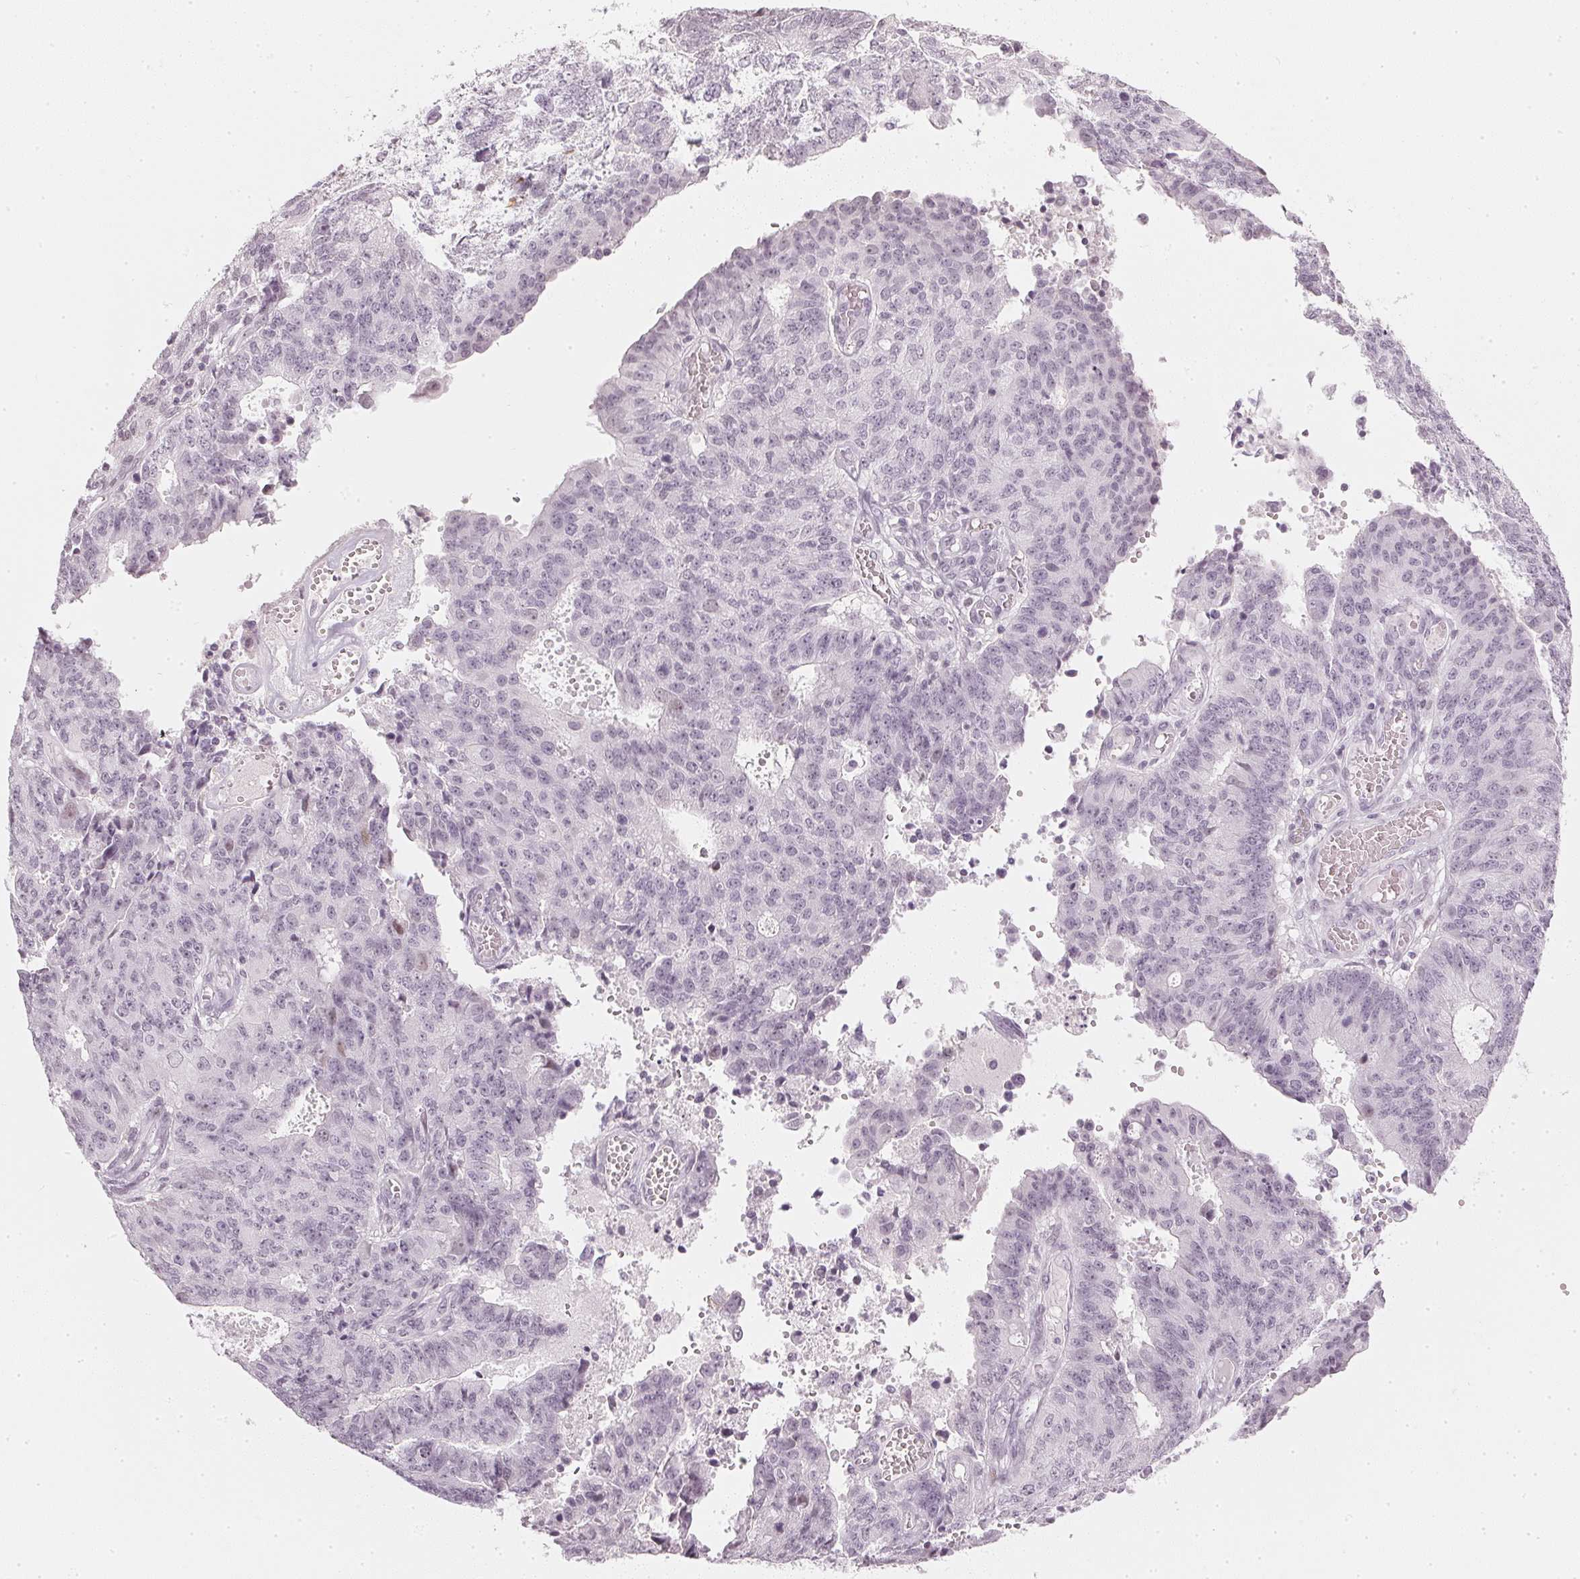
{"staining": {"intensity": "negative", "quantity": "none", "location": "none"}, "tissue": "endometrial cancer", "cell_type": "Tumor cells", "image_type": "cancer", "snomed": [{"axis": "morphology", "description": "Adenocarcinoma, NOS"}, {"axis": "topography", "description": "Endometrium"}], "caption": "IHC photomicrograph of neoplastic tissue: endometrial adenocarcinoma stained with DAB displays no significant protein positivity in tumor cells.", "gene": "DNAJC6", "patient": {"sex": "female", "age": 82}}